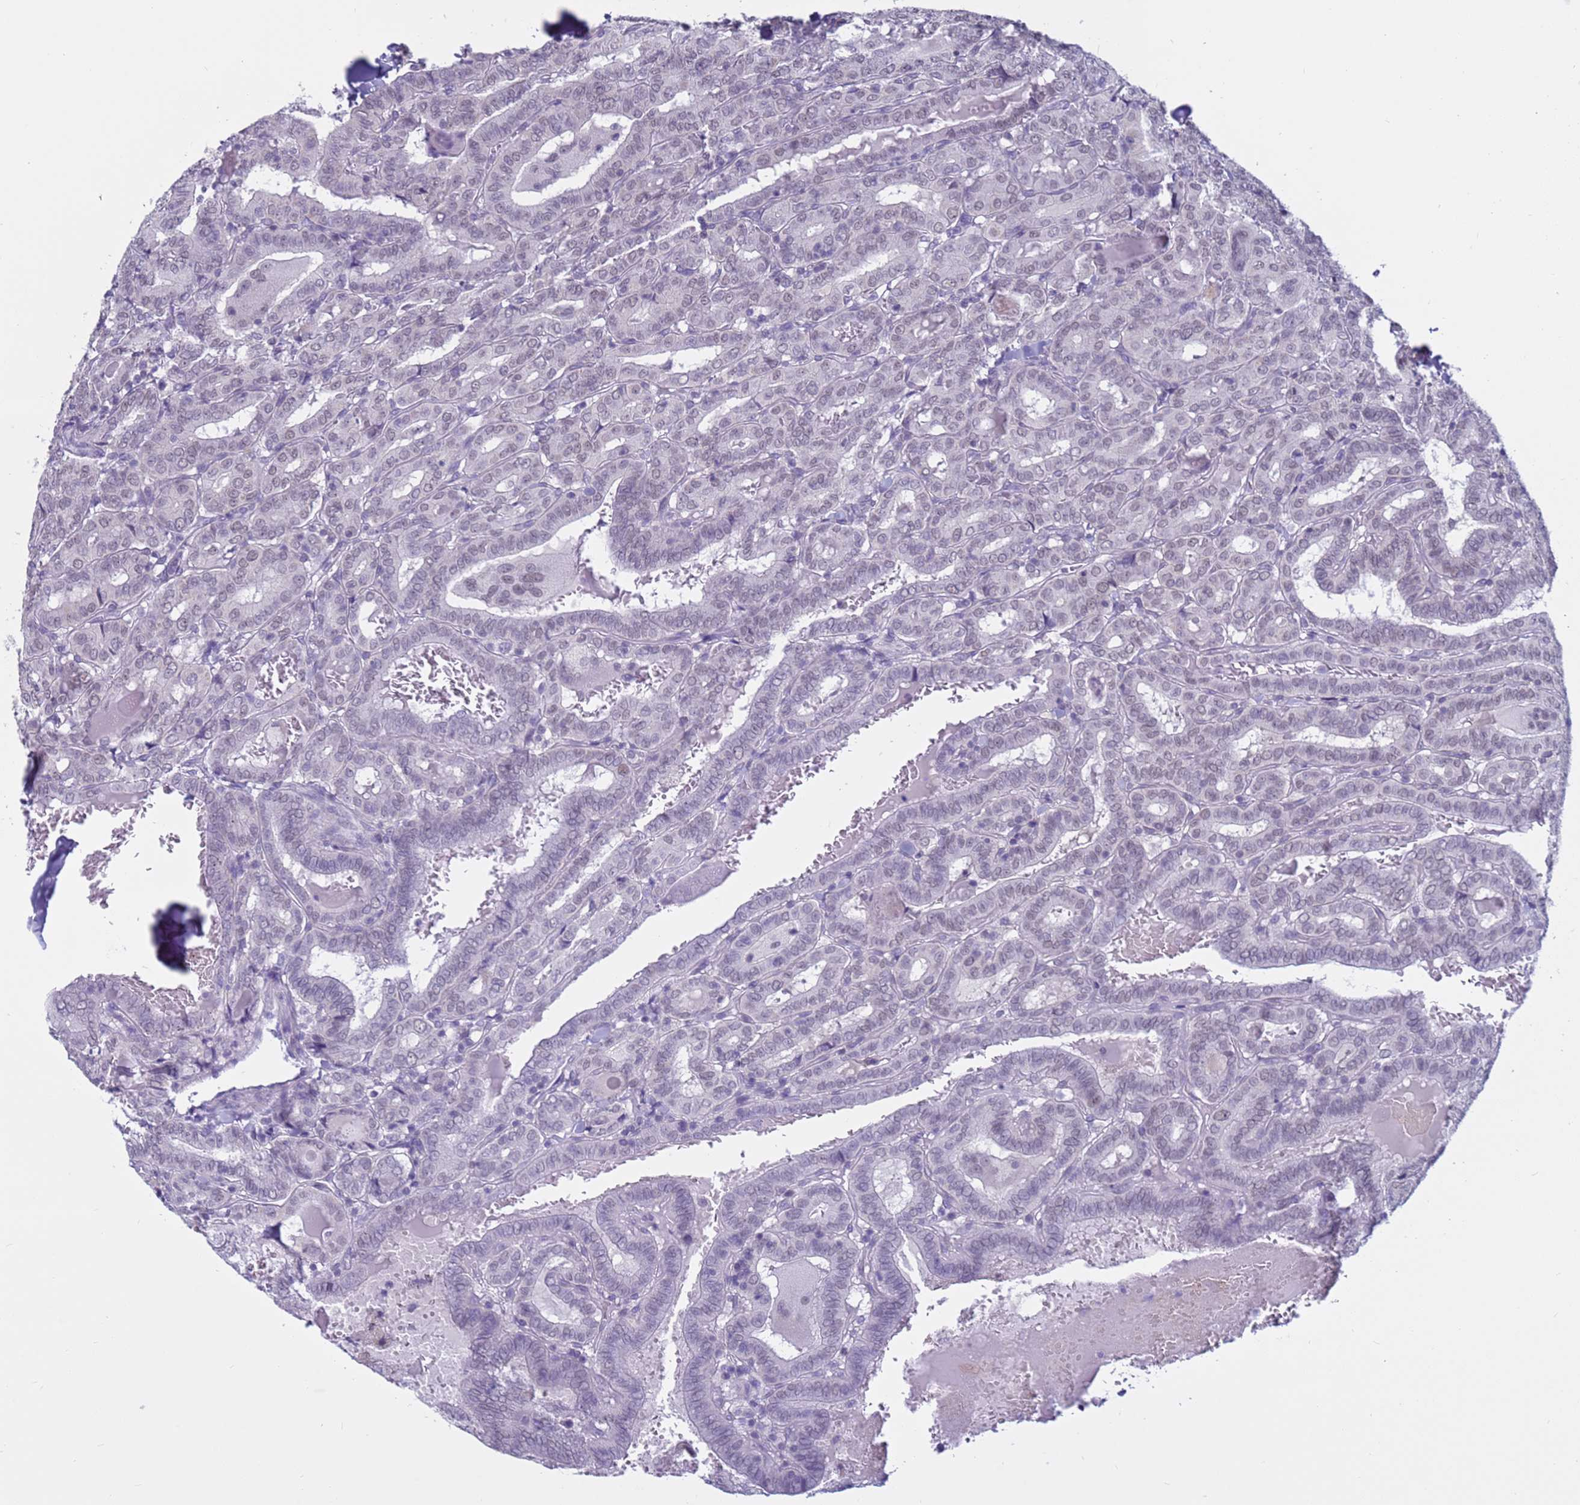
{"staining": {"intensity": "negative", "quantity": "none", "location": "none"}, "tissue": "thyroid cancer", "cell_type": "Tumor cells", "image_type": "cancer", "snomed": [{"axis": "morphology", "description": "Papillary adenocarcinoma, NOS"}, {"axis": "topography", "description": "Thyroid gland"}], "caption": "This histopathology image is of thyroid papillary adenocarcinoma stained with IHC to label a protein in brown with the nuclei are counter-stained blue. There is no positivity in tumor cells. The staining is performed using DAB brown chromogen with nuclei counter-stained in using hematoxylin.", "gene": "CDK2AP2", "patient": {"sex": "female", "age": 72}}